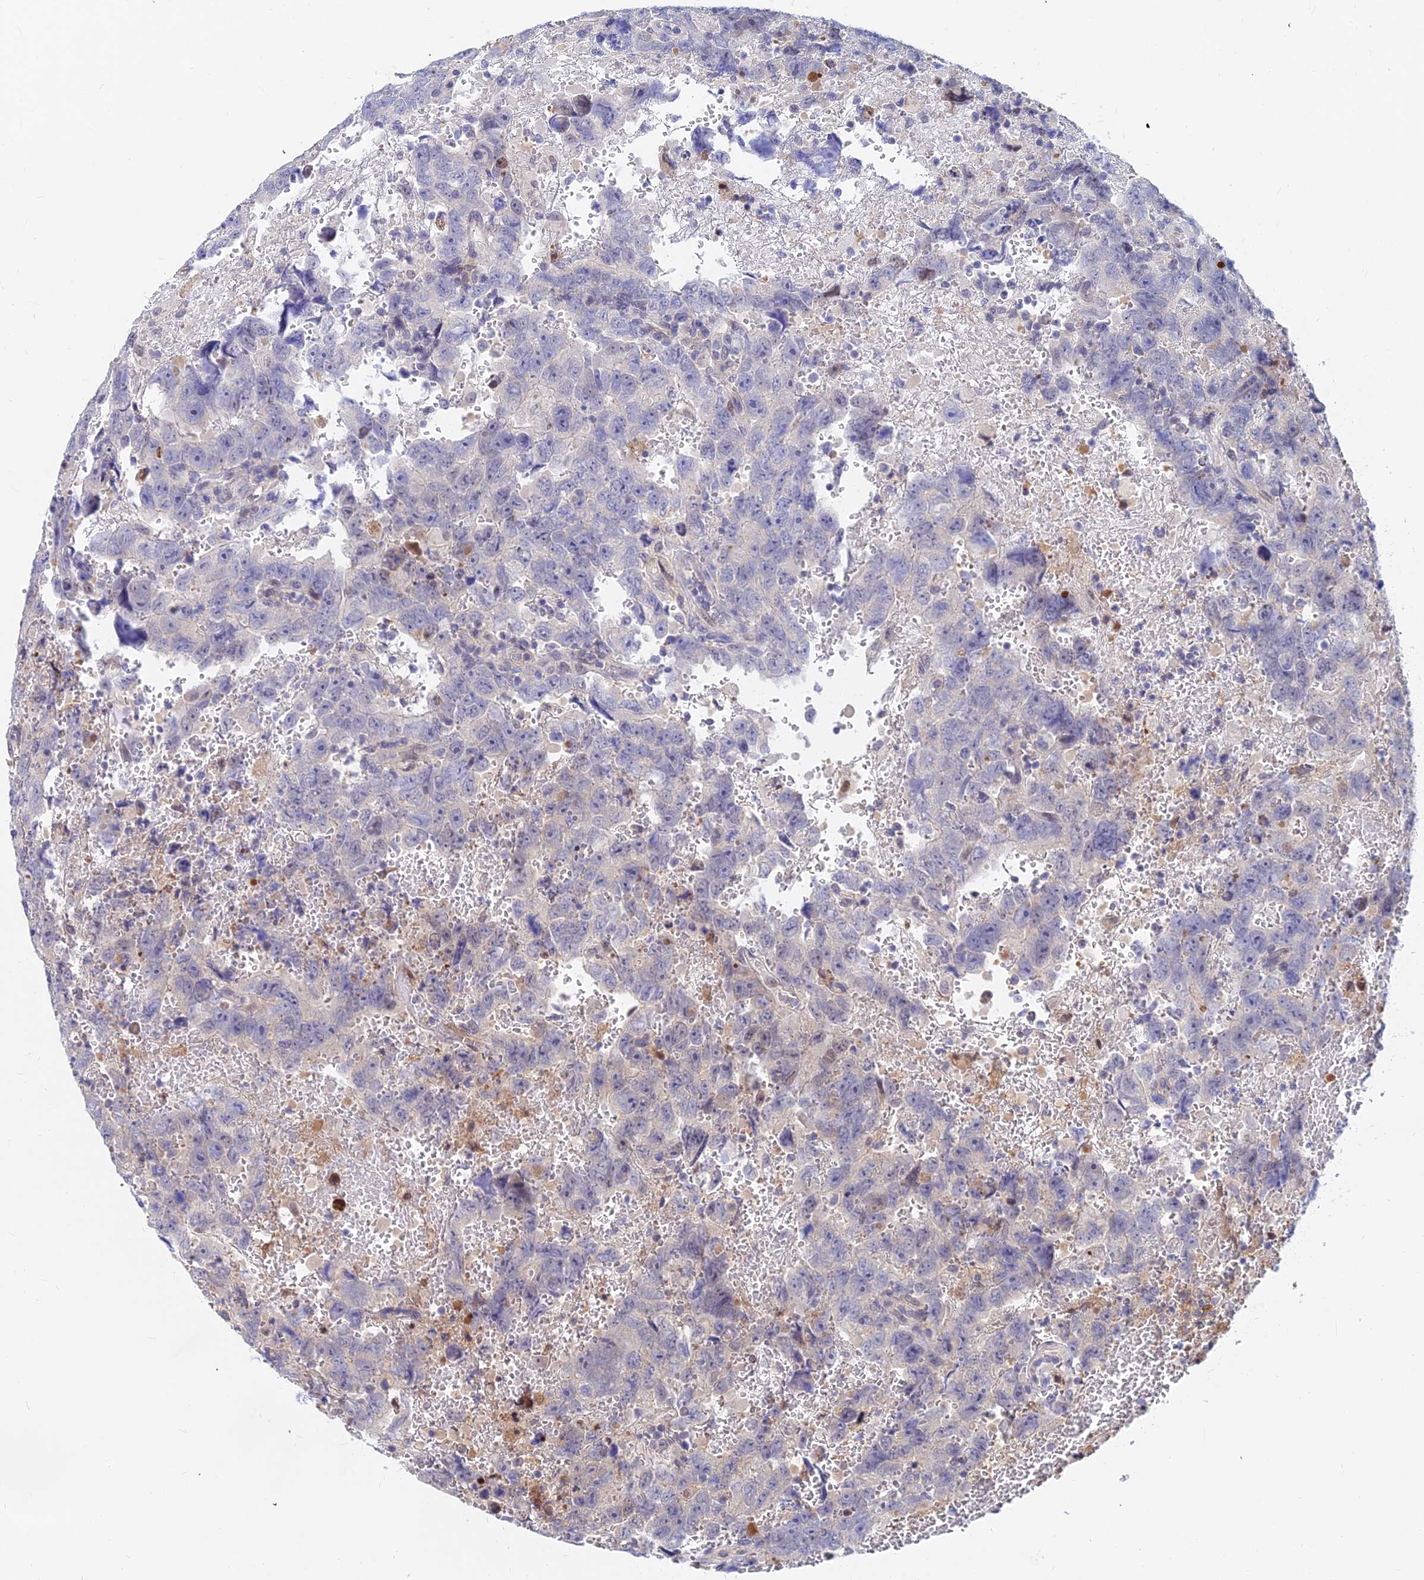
{"staining": {"intensity": "negative", "quantity": "none", "location": "none"}, "tissue": "testis cancer", "cell_type": "Tumor cells", "image_type": "cancer", "snomed": [{"axis": "morphology", "description": "Carcinoma, Embryonal, NOS"}, {"axis": "topography", "description": "Testis"}], "caption": "This is a image of immunohistochemistry (IHC) staining of testis embryonal carcinoma, which shows no staining in tumor cells. (Brightfield microscopy of DAB (3,3'-diaminobenzidine) immunohistochemistry at high magnification).", "gene": "B3GALT4", "patient": {"sex": "male", "age": 45}}